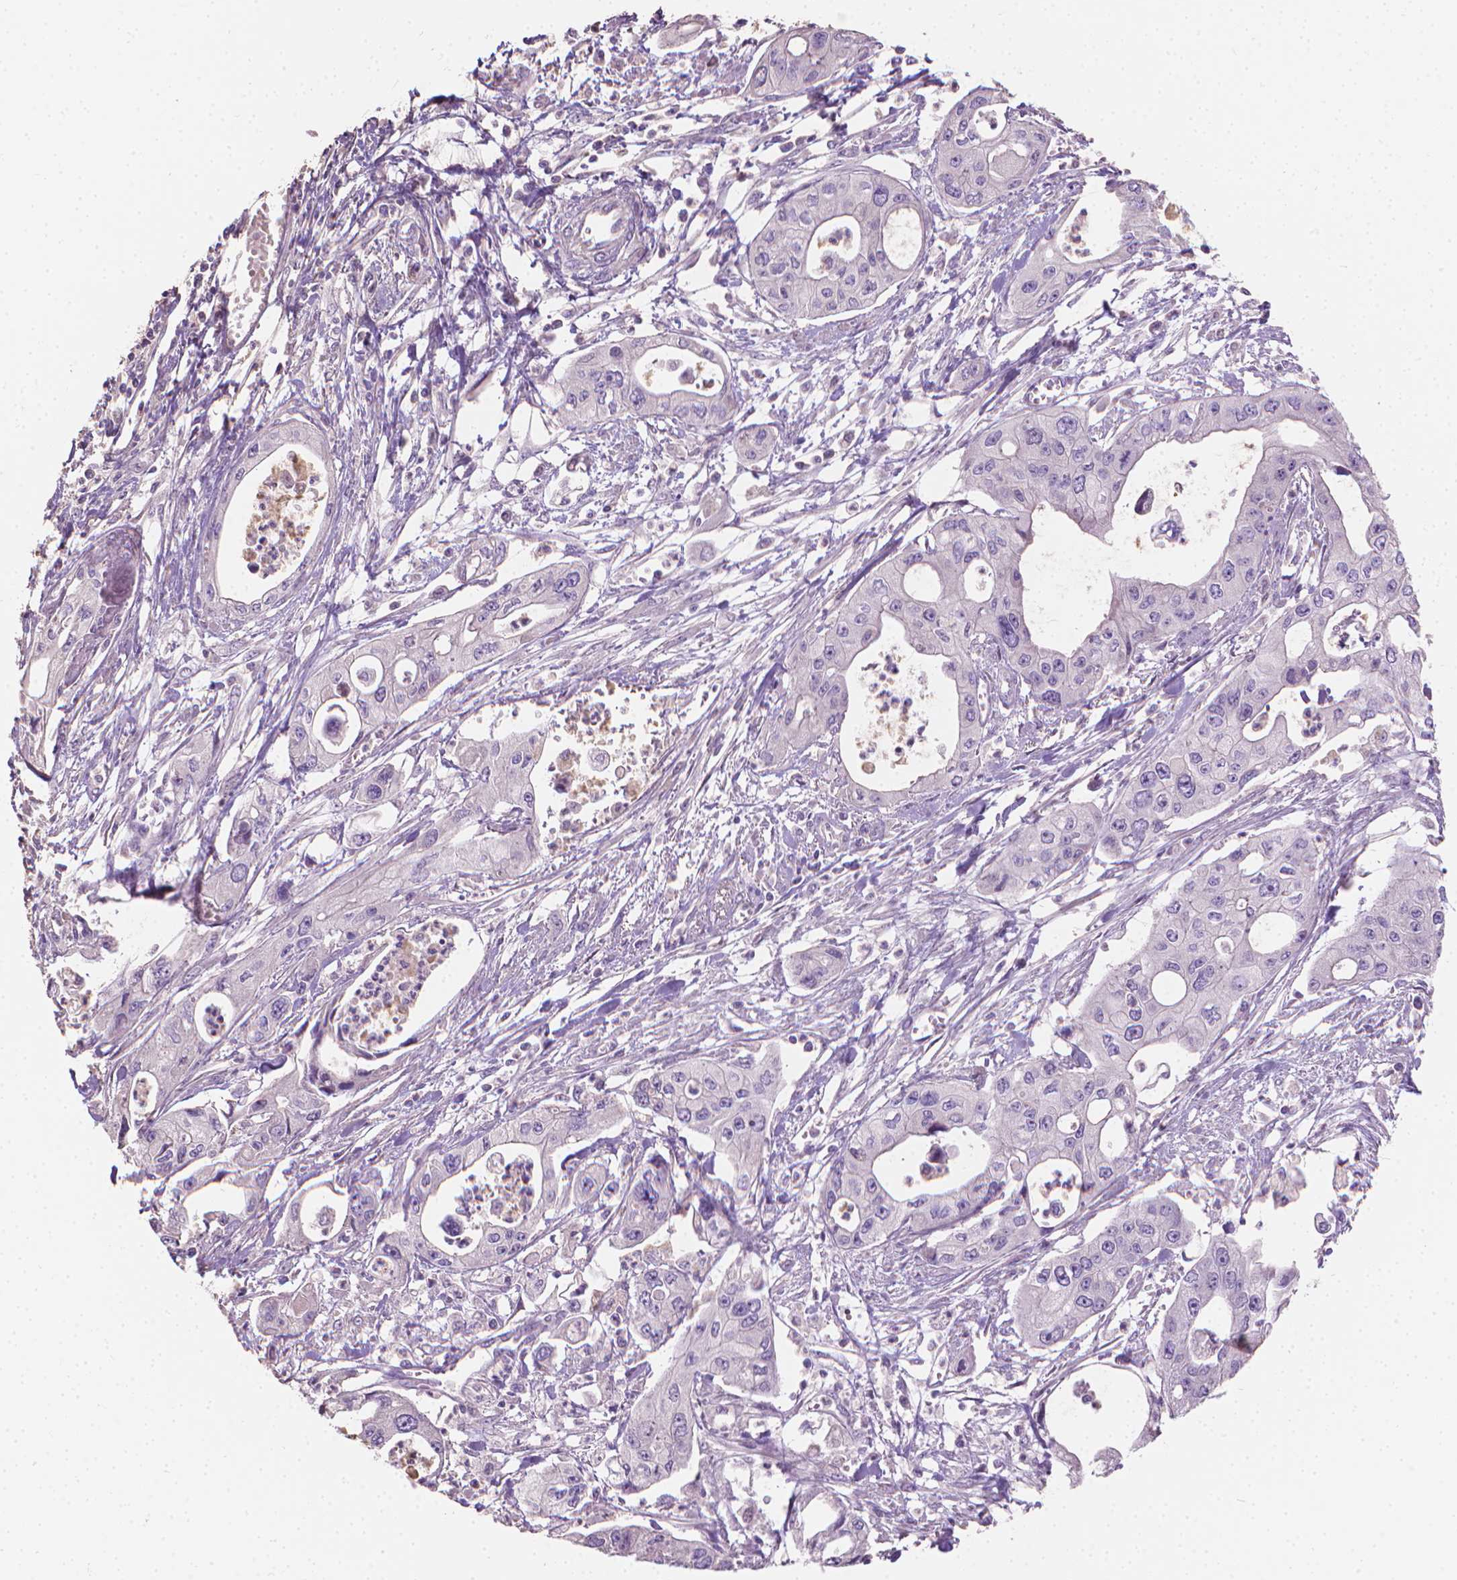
{"staining": {"intensity": "negative", "quantity": "none", "location": "none"}, "tissue": "pancreatic cancer", "cell_type": "Tumor cells", "image_type": "cancer", "snomed": [{"axis": "morphology", "description": "Adenocarcinoma, NOS"}, {"axis": "topography", "description": "Pancreas"}], "caption": "A high-resolution micrograph shows immunohistochemistry staining of pancreatic cancer, which reveals no significant expression in tumor cells. (Stains: DAB (3,3'-diaminobenzidine) IHC with hematoxylin counter stain, Microscopy: brightfield microscopy at high magnification).", "gene": "CABCOCO1", "patient": {"sex": "male", "age": 70}}